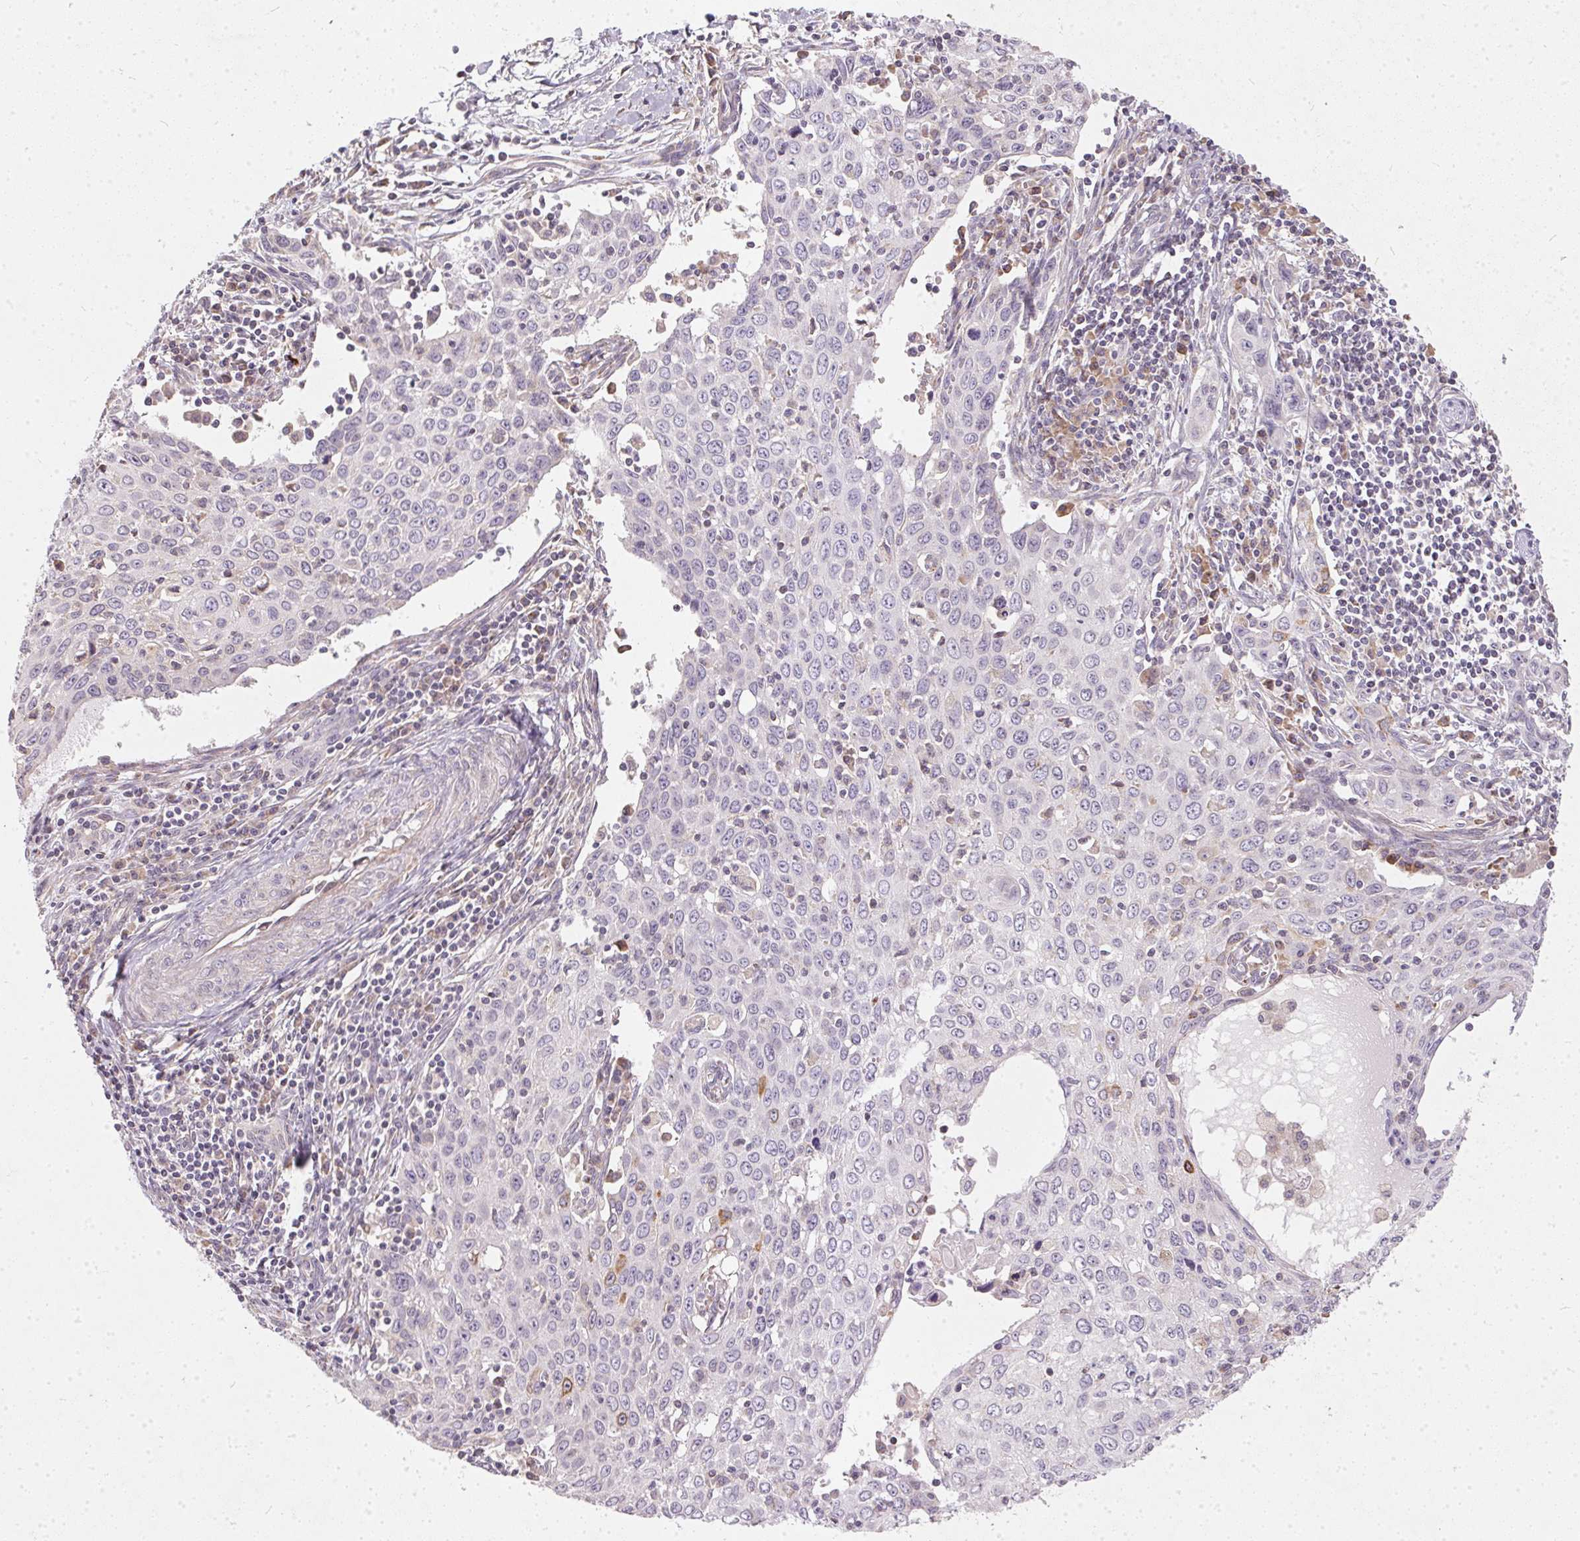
{"staining": {"intensity": "negative", "quantity": "none", "location": "none"}, "tissue": "cervical cancer", "cell_type": "Tumor cells", "image_type": "cancer", "snomed": [{"axis": "morphology", "description": "Squamous cell carcinoma, NOS"}, {"axis": "topography", "description": "Cervix"}], "caption": "An immunohistochemistry (IHC) image of cervical cancer (squamous cell carcinoma) is shown. There is no staining in tumor cells of cervical cancer (squamous cell carcinoma).", "gene": "VWA5B2", "patient": {"sex": "female", "age": 38}}